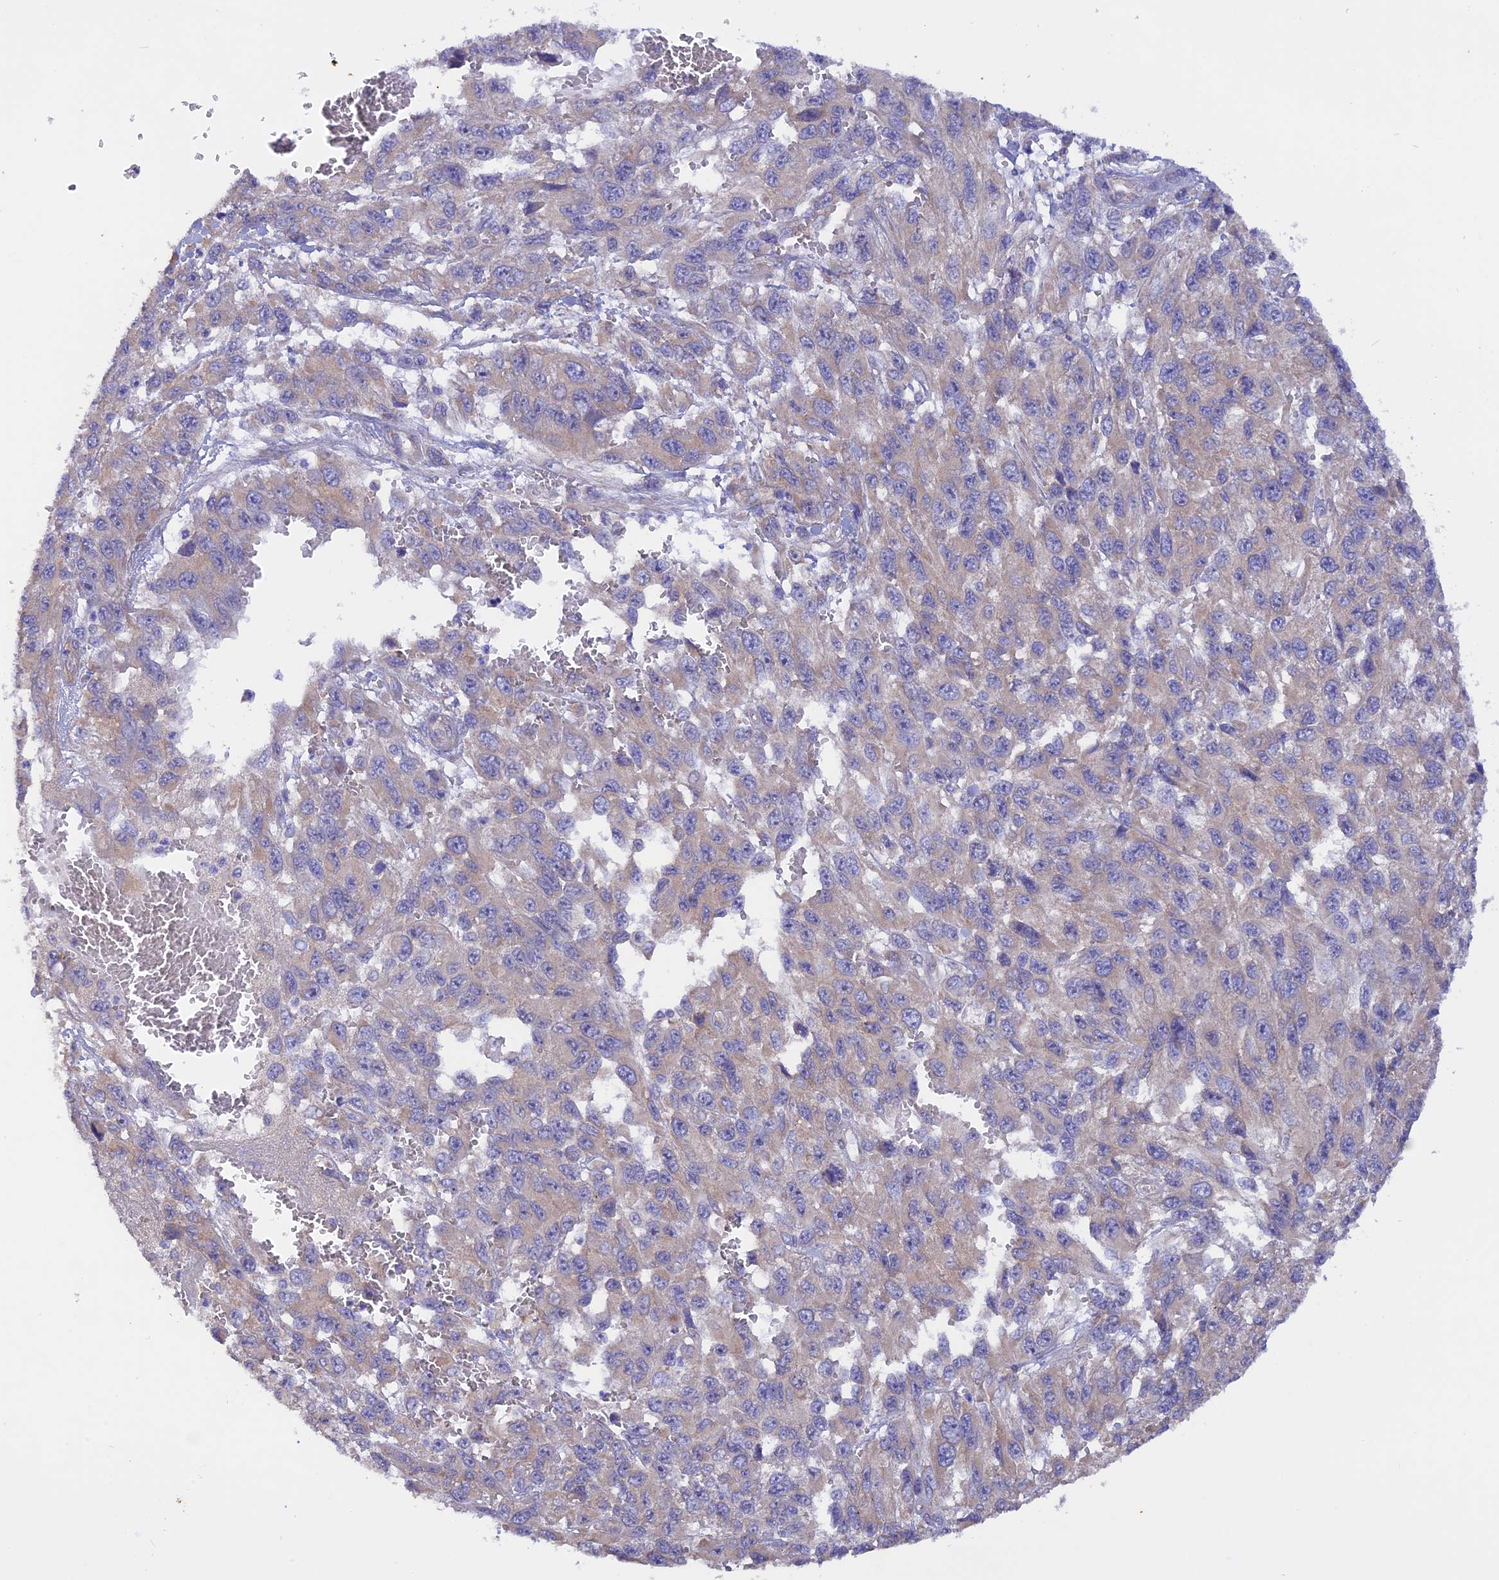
{"staining": {"intensity": "negative", "quantity": "none", "location": "none"}, "tissue": "melanoma", "cell_type": "Tumor cells", "image_type": "cancer", "snomed": [{"axis": "morphology", "description": "Normal tissue, NOS"}, {"axis": "morphology", "description": "Malignant melanoma, NOS"}, {"axis": "topography", "description": "Skin"}], "caption": "This is an immunohistochemistry image of human malignant melanoma. There is no expression in tumor cells.", "gene": "HYCC1", "patient": {"sex": "female", "age": 96}}